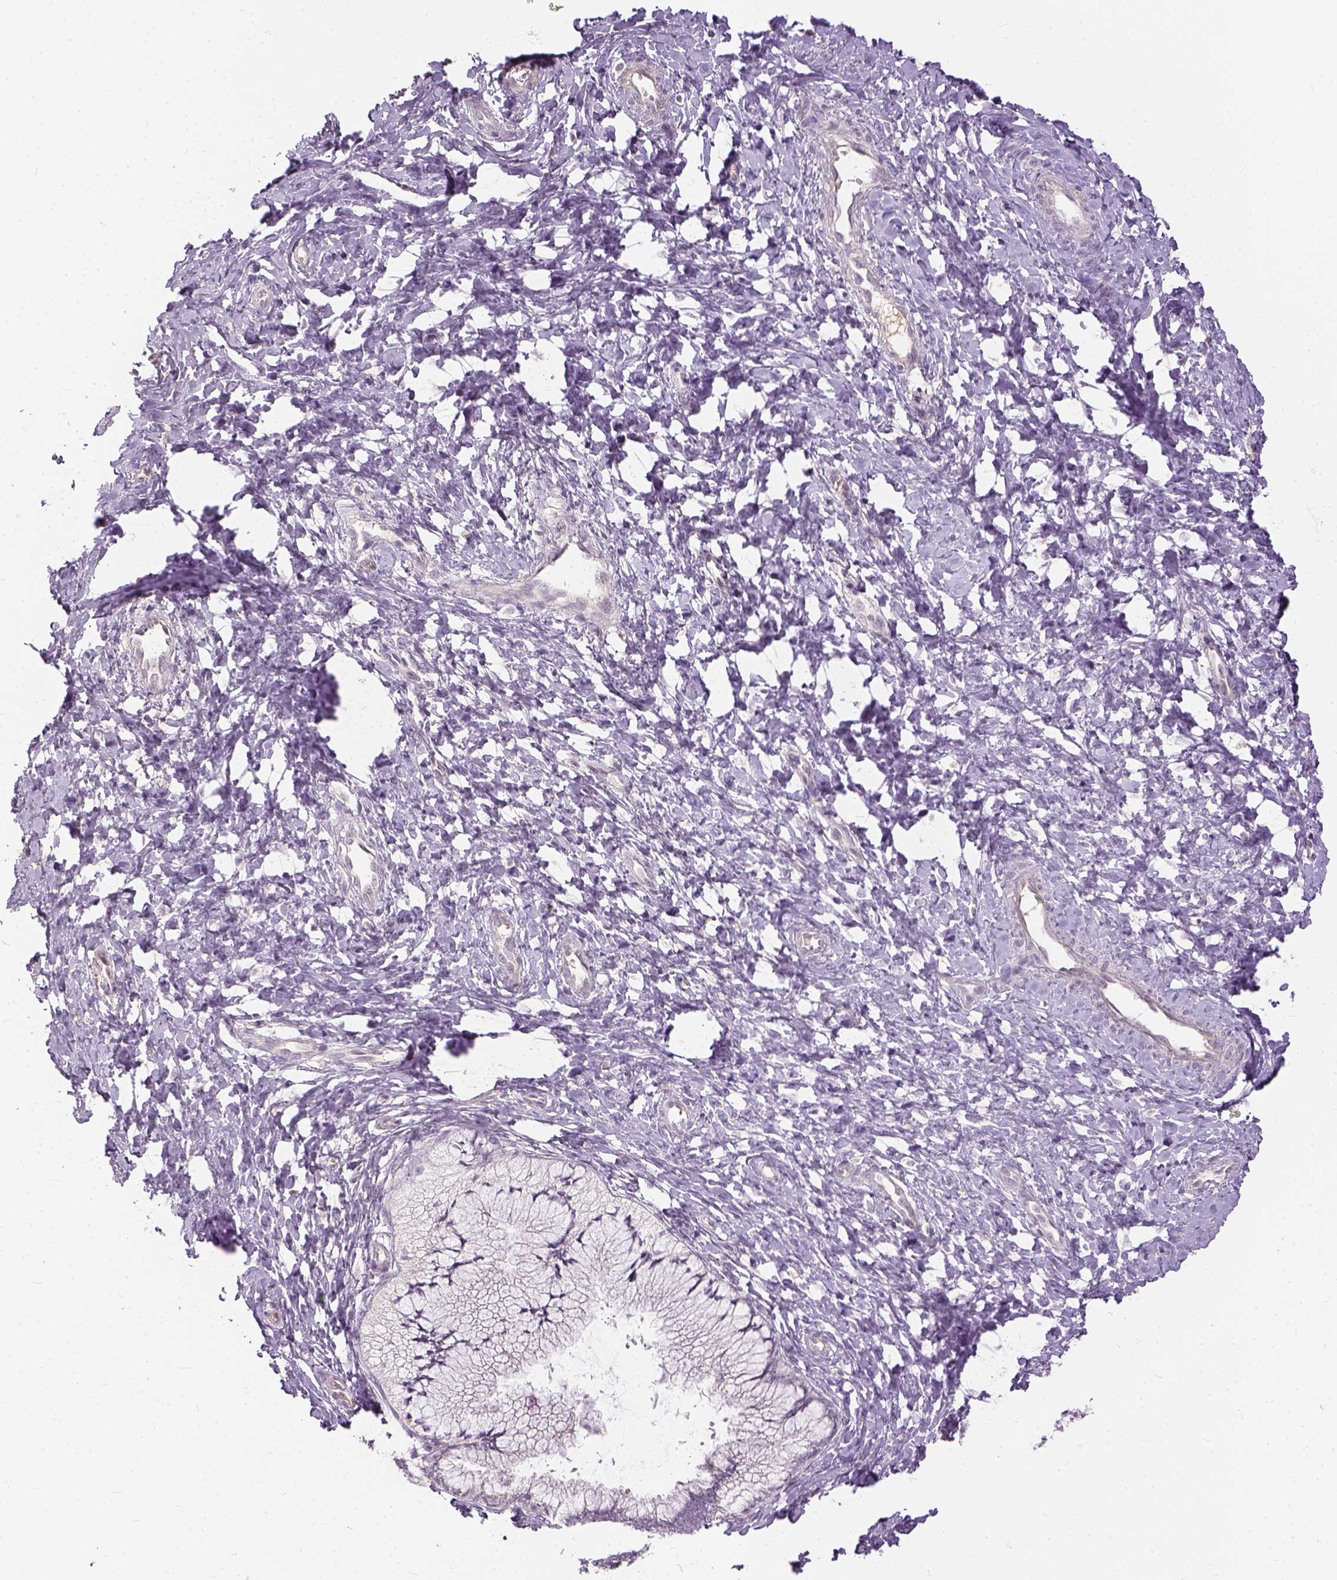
{"staining": {"intensity": "negative", "quantity": "none", "location": "none"}, "tissue": "cervix", "cell_type": "Glandular cells", "image_type": "normal", "snomed": [{"axis": "morphology", "description": "Normal tissue, NOS"}, {"axis": "topography", "description": "Cervix"}], "caption": "Glandular cells show no significant protein positivity in benign cervix.", "gene": "ANO2", "patient": {"sex": "female", "age": 37}}